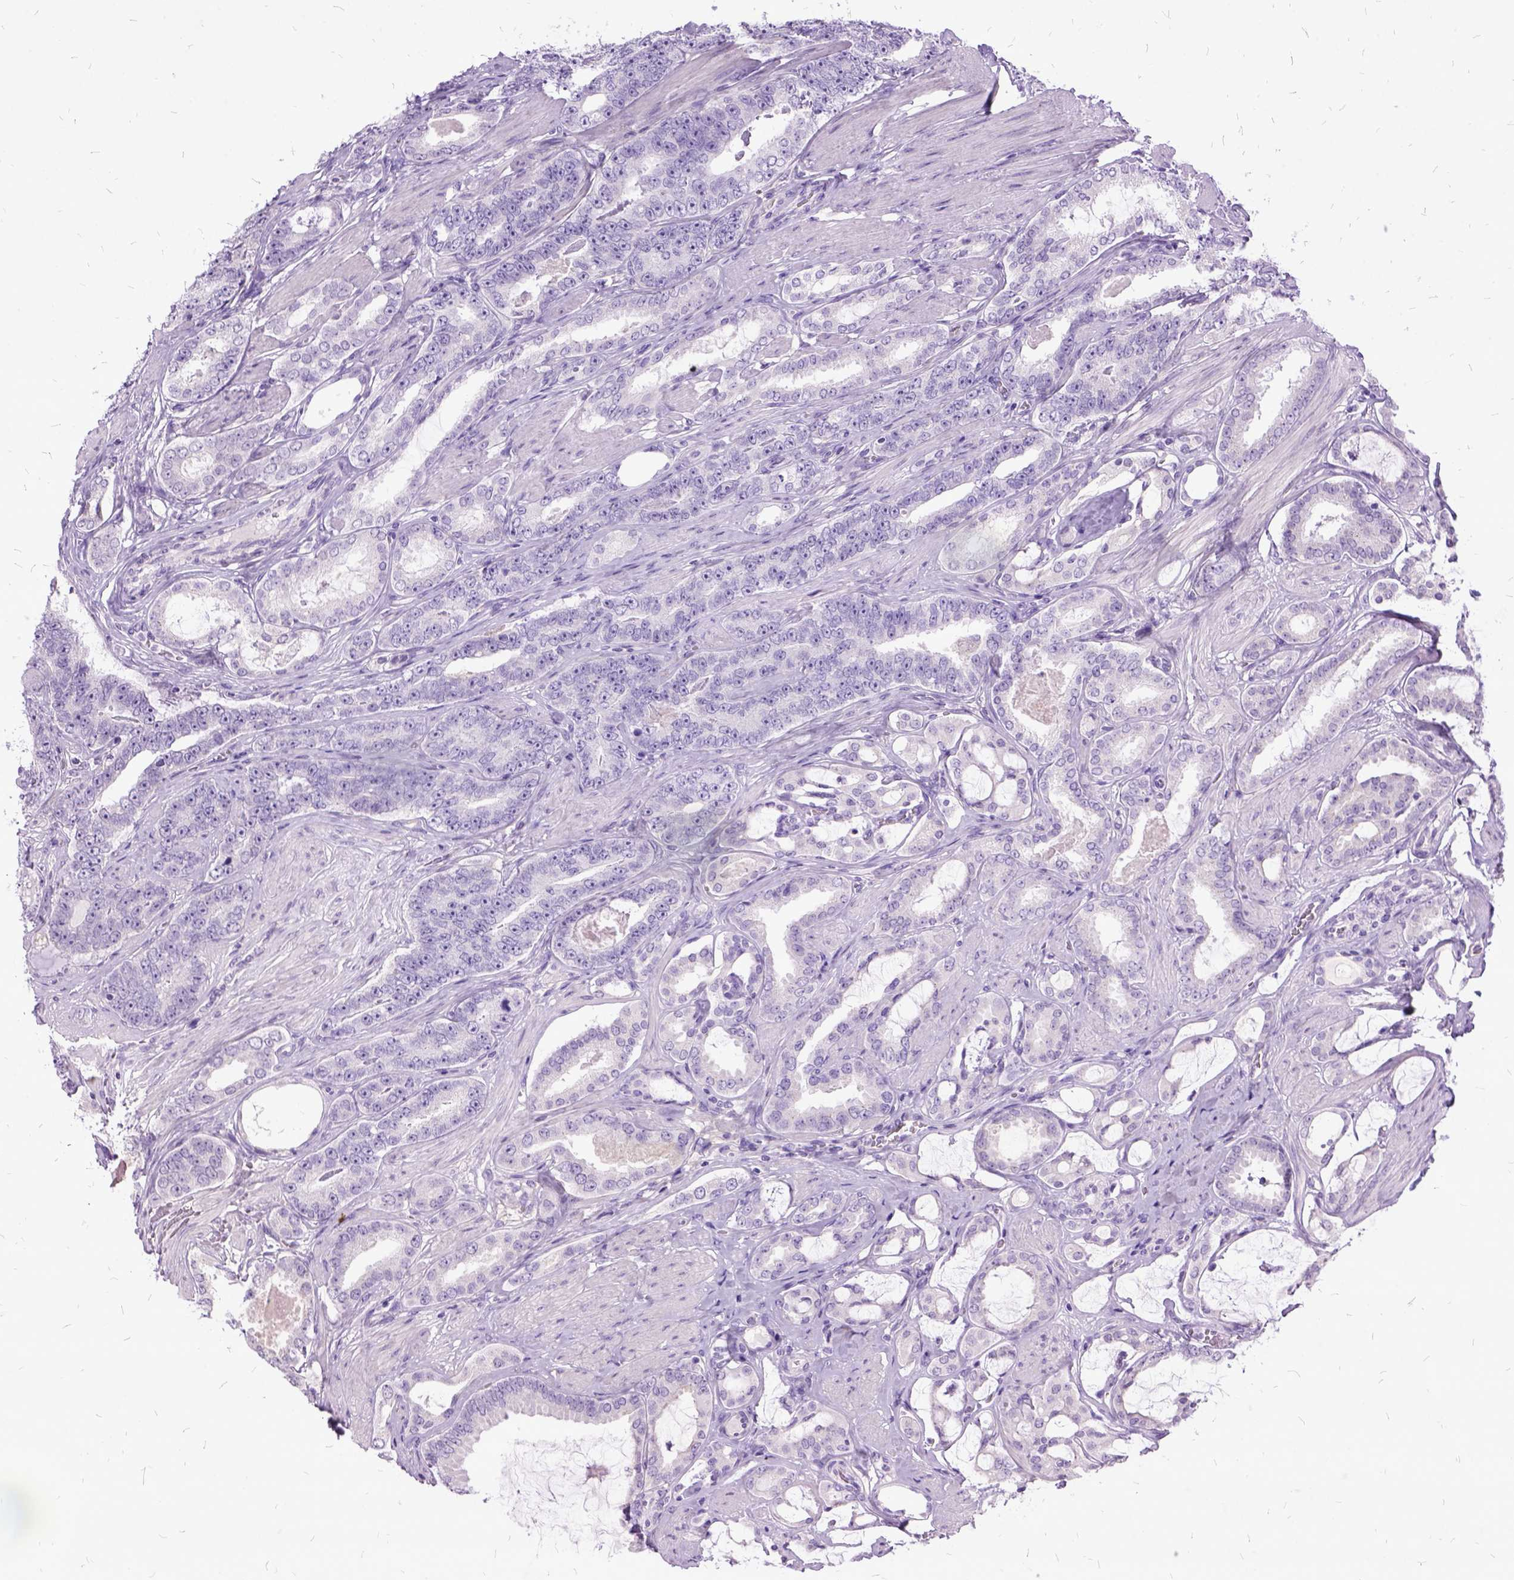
{"staining": {"intensity": "negative", "quantity": "none", "location": "none"}, "tissue": "prostate cancer", "cell_type": "Tumor cells", "image_type": "cancer", "snomed": [{"axis": "morphology", "description": "Adenocarcinoma, High grade"}, {"axis": "topography", "description": "Prostate"}], "caption": "The image exhibits no significant positivity in tumor cells of prostate adenocarcinoma (high-grade). Nuclei are stained in blue.", "gene": "MME", "patient": {"sex": "male", "age": 63}}